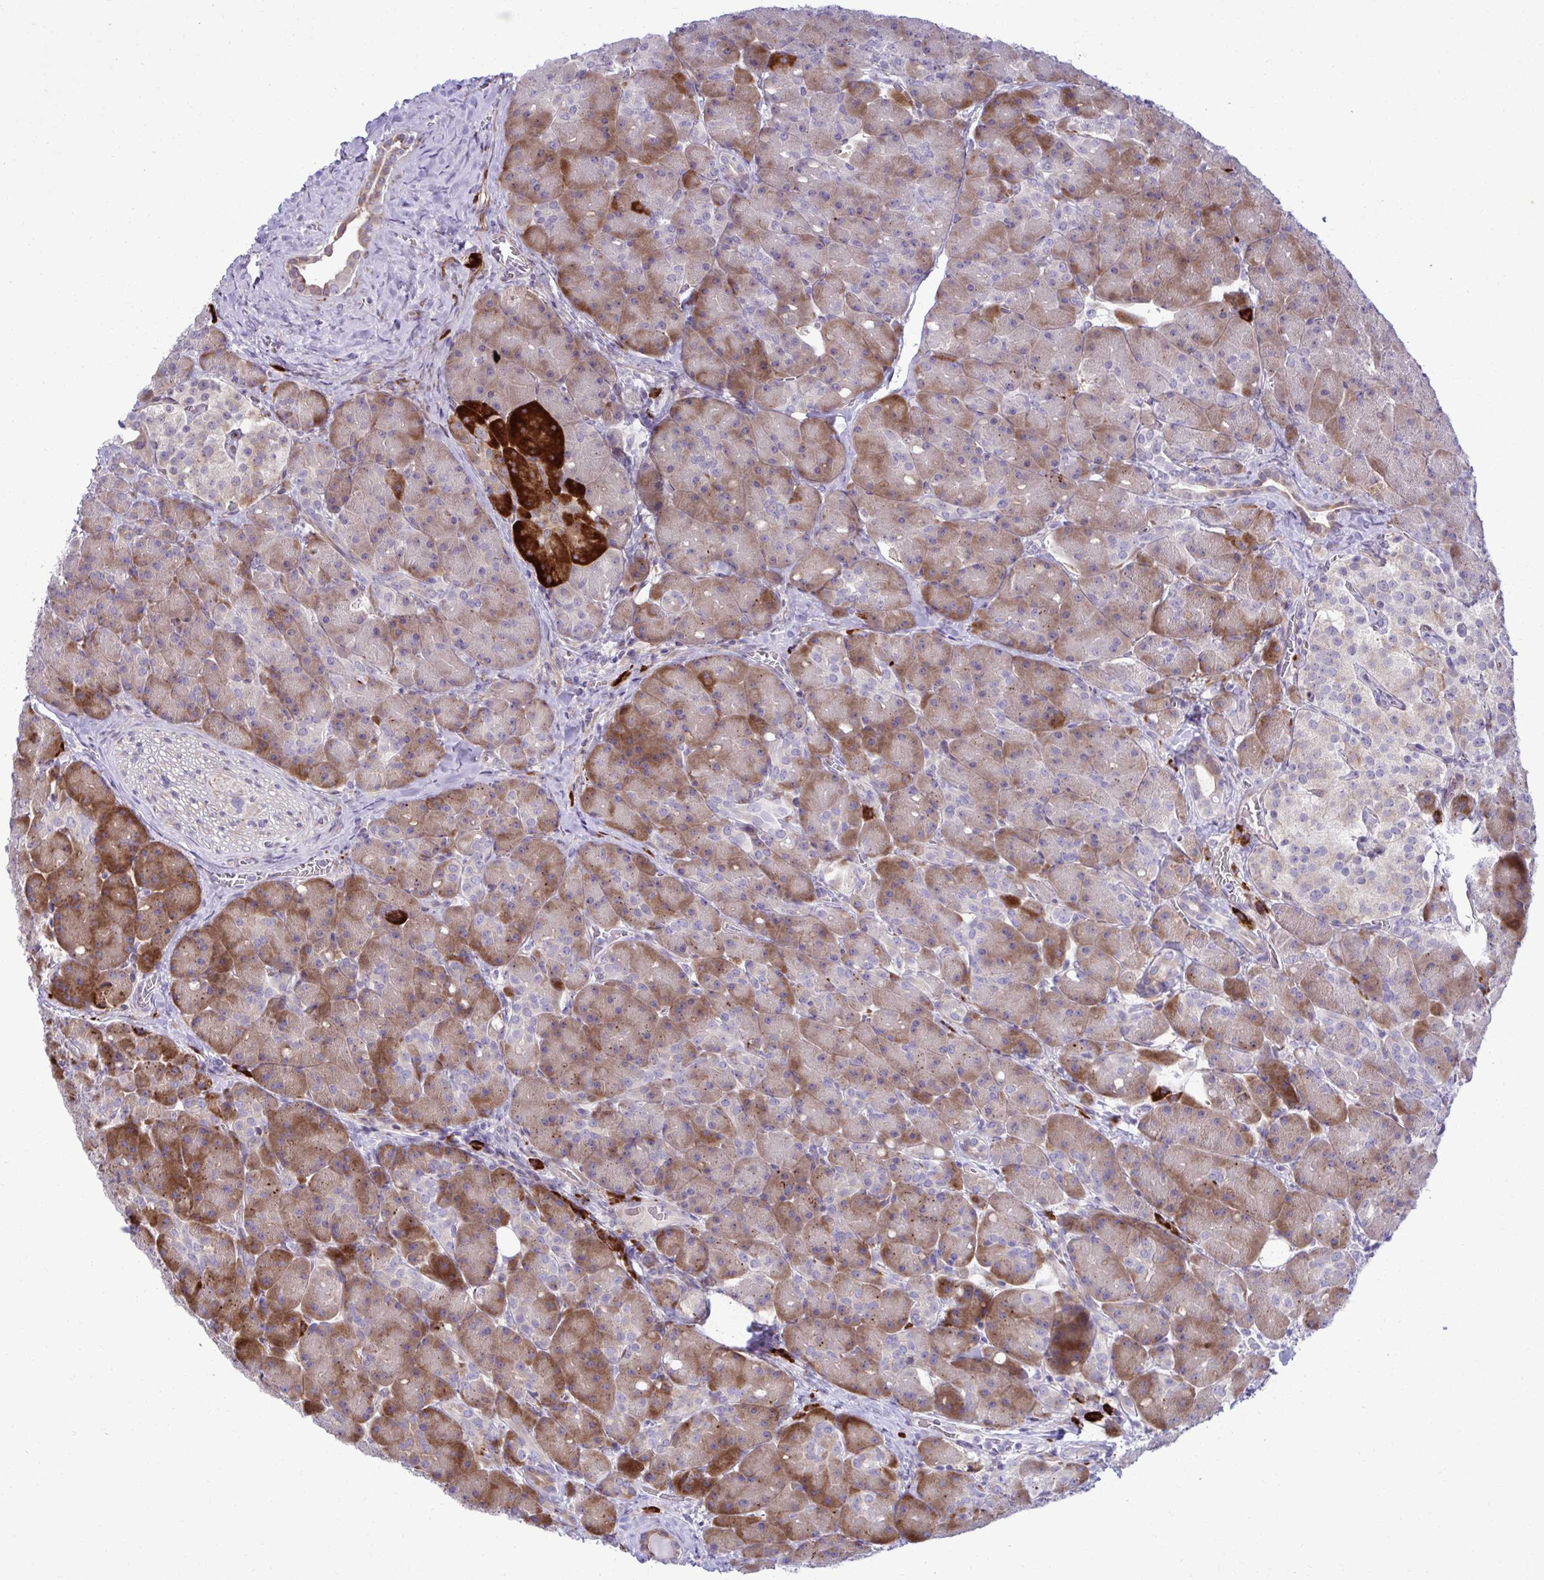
{"staining": {"intensity": "moderate", "quantity": "25%-75%", "location": "cytoplasmic/membranous"}, "tissue": "pancreas", "cell_type": "Exocrine glandular cells", "image_type": "normal", "snomed": [{"axis": "morphology", "description": "Normal tissue, NOS"}, {"axis": "topography", "description": "Pancreas"}], "caption": "A medium amount of moderate cytoplasmic/membranous positivity is appreciated in approximately 25%-75% of exocrine glandular cells in benign pancreas.", "gene": "LIMS1", "patient": {"sex": "male", "age": 55}}